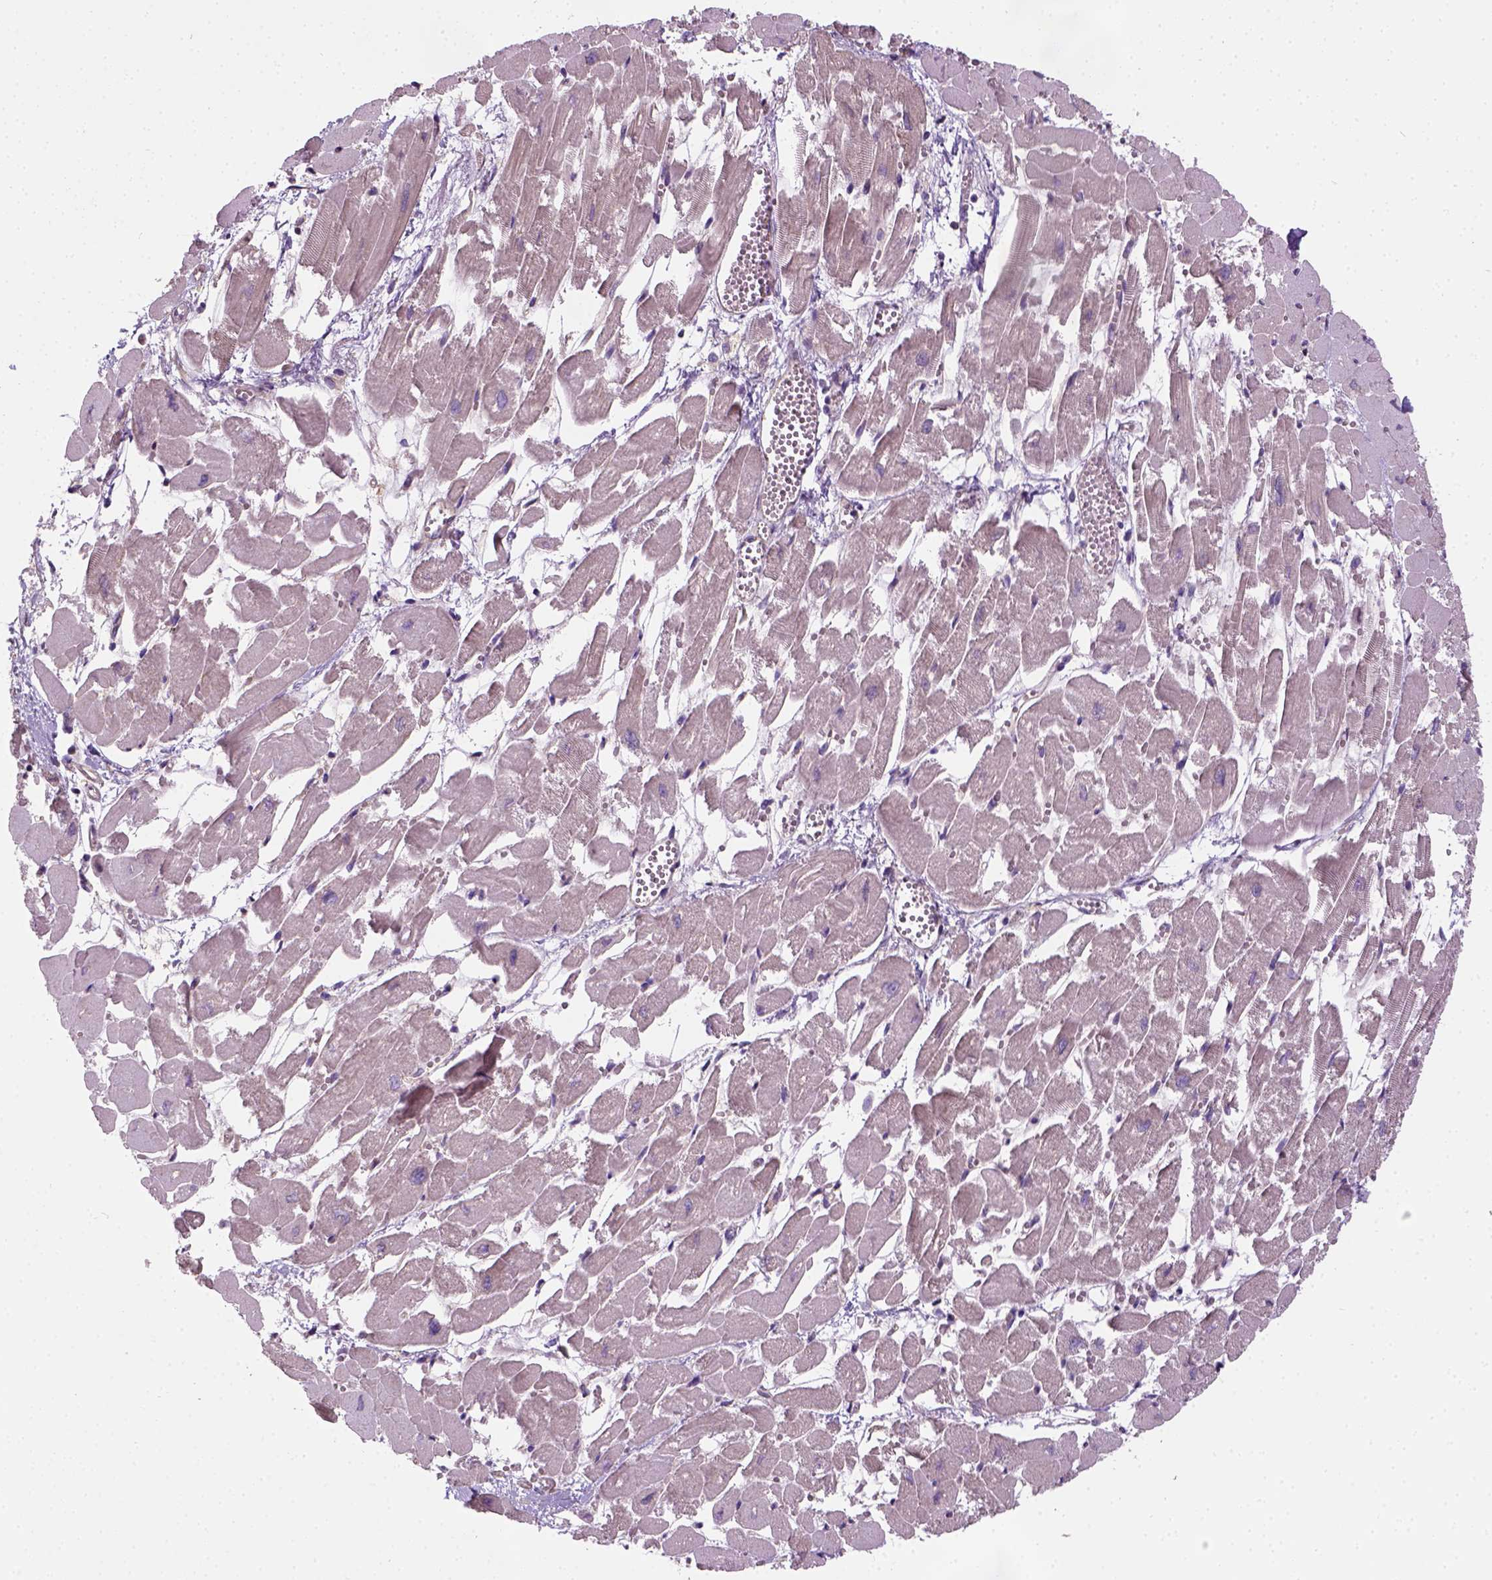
{"staining": {"intensity": "weak", "quantity": "25%-75%", "location": "cytoplasmic/membranous"}, "tissue": "heart muscle", "cell_type": "Cardiomyocytes", "image_type": "normal", "snomed": [{"axis": "morphology", "description": "Normal tissue, NOS"}, {"axis": "topography", "description": "Heart"}], "caption": "Approximately 25%-75% of cardiomyocytes in benign human heart muscle show weak cytoplasmic/membranous protein staining as visualized by brown immunohistochemical staining.", "gene": "CRACR2A", "patient": {"sex": "female", "age": 52}}